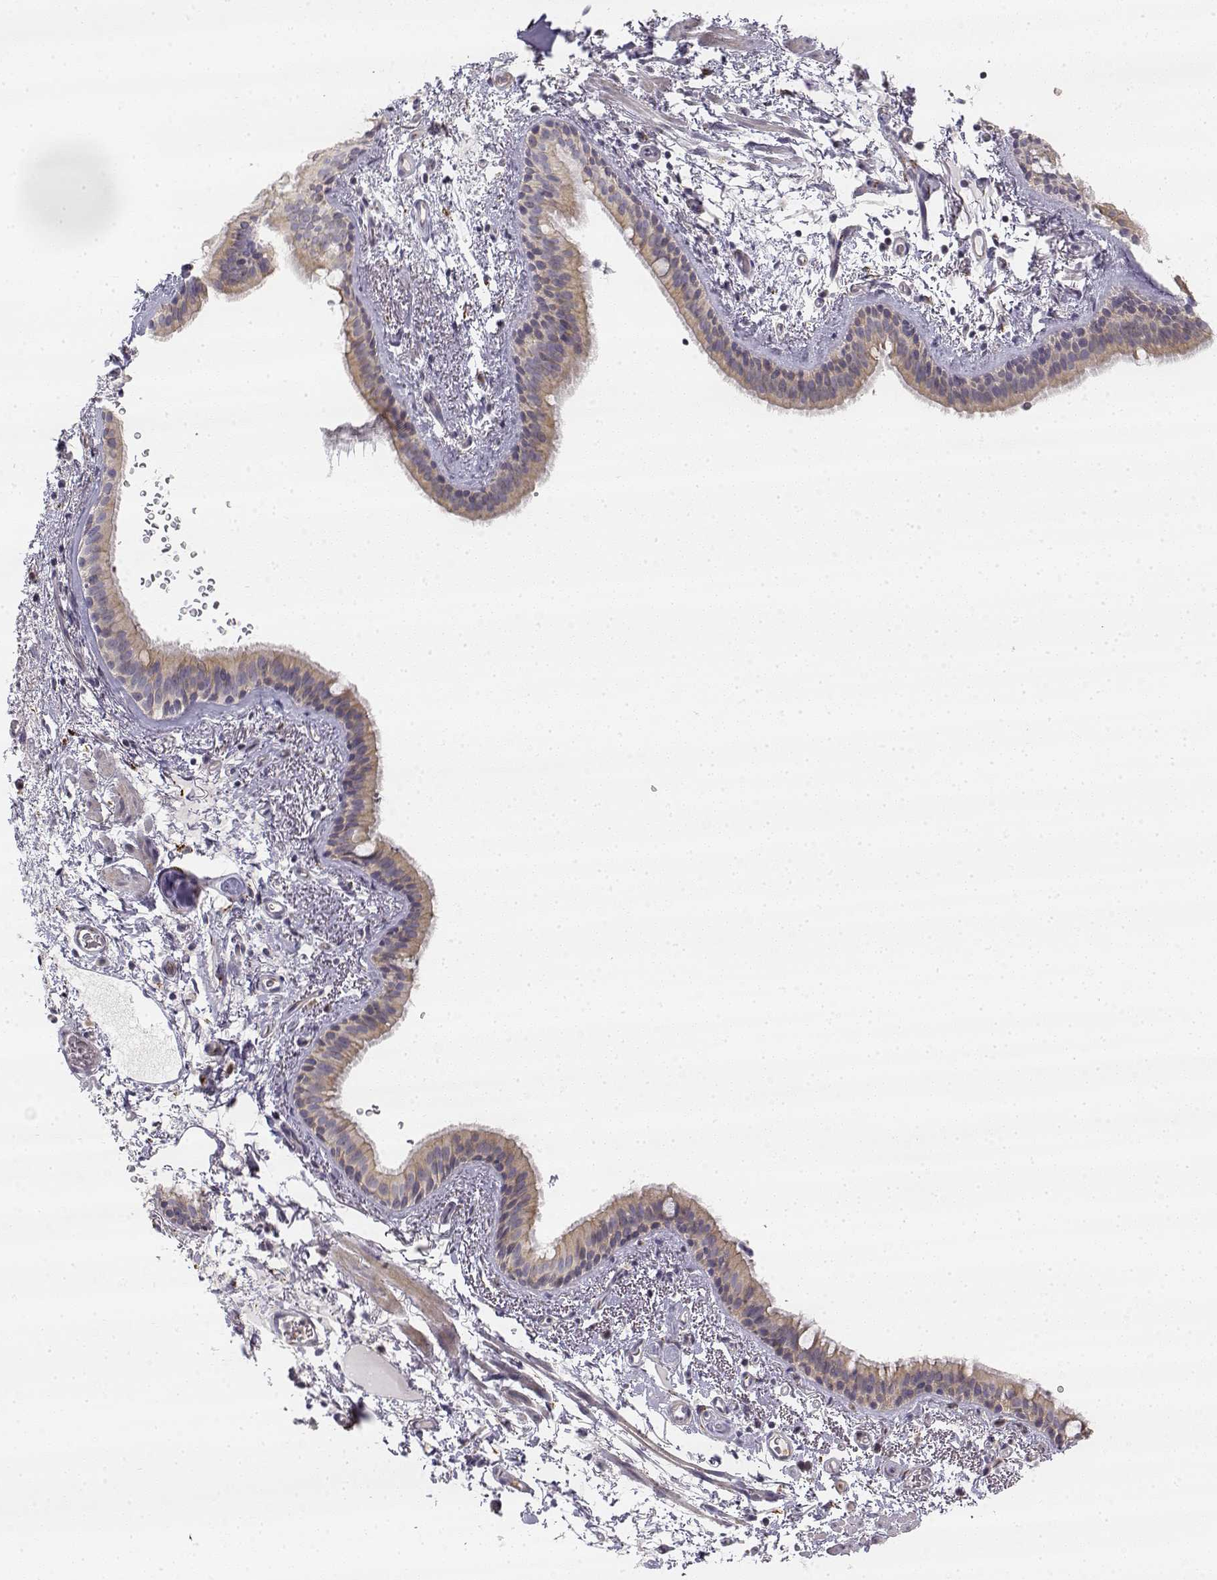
{"staining": {"intensity": "weak", "quantity": "25%-75%", "location": "cytoplasmic/membranous"}, "tissue": "bronchus", "cell_type": "Respiratory epithelial cells", "image_type": "normal", "snomed": [{"axis": "morphology", "description": "Normal tissue, NOS"}, {"axis": "topography", "description": "Bronchus"}], "caption": "Protein analysis of unremarkable bronchus demonstrates weak cytoplasmic/membranous expression in about 25%-75% of respiratory epithelial cells.", "gene": "GLIPR1L2", "patient": {"sex": "female", "age": 61}}